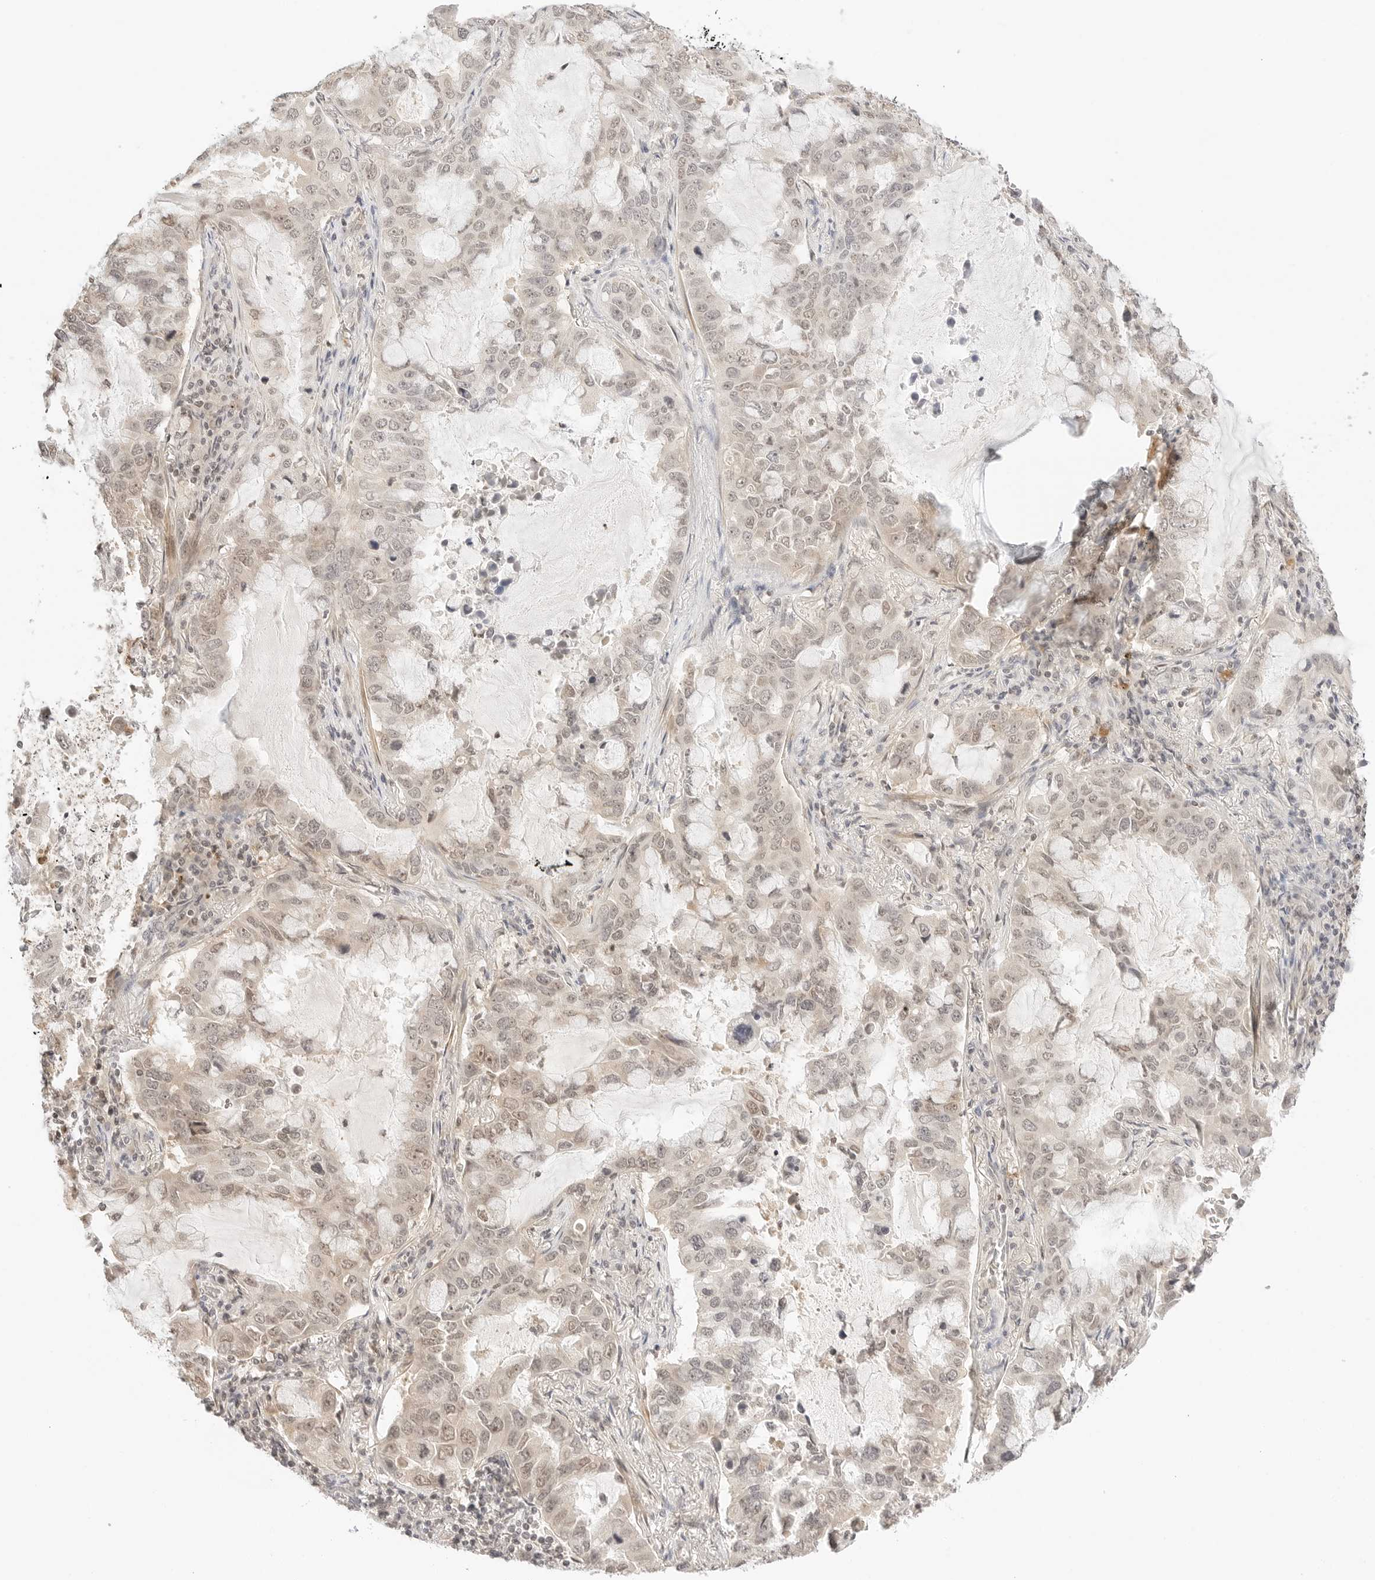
{"staining": {"intensity": "weak", "quantity": ">75%", "location": "nuclear"}, "tissue": "lung cancer", "cell_type": "Tumor cells", "image_type": "cancer", "snomed": [{"axis": "morphology", "description": "Adenocarcinoma, NOS"}, {"axis": "topography", "description": "Lung"}], "caption": "About >75% of tumor cells in human lung cancer (adenocarcinoma) demonstrate weak nuclear protein expression as visualized by brown immunohistochemical staining.", "gene": "RPS6KL1", "patient": {"sex": "male", "age": 64}}